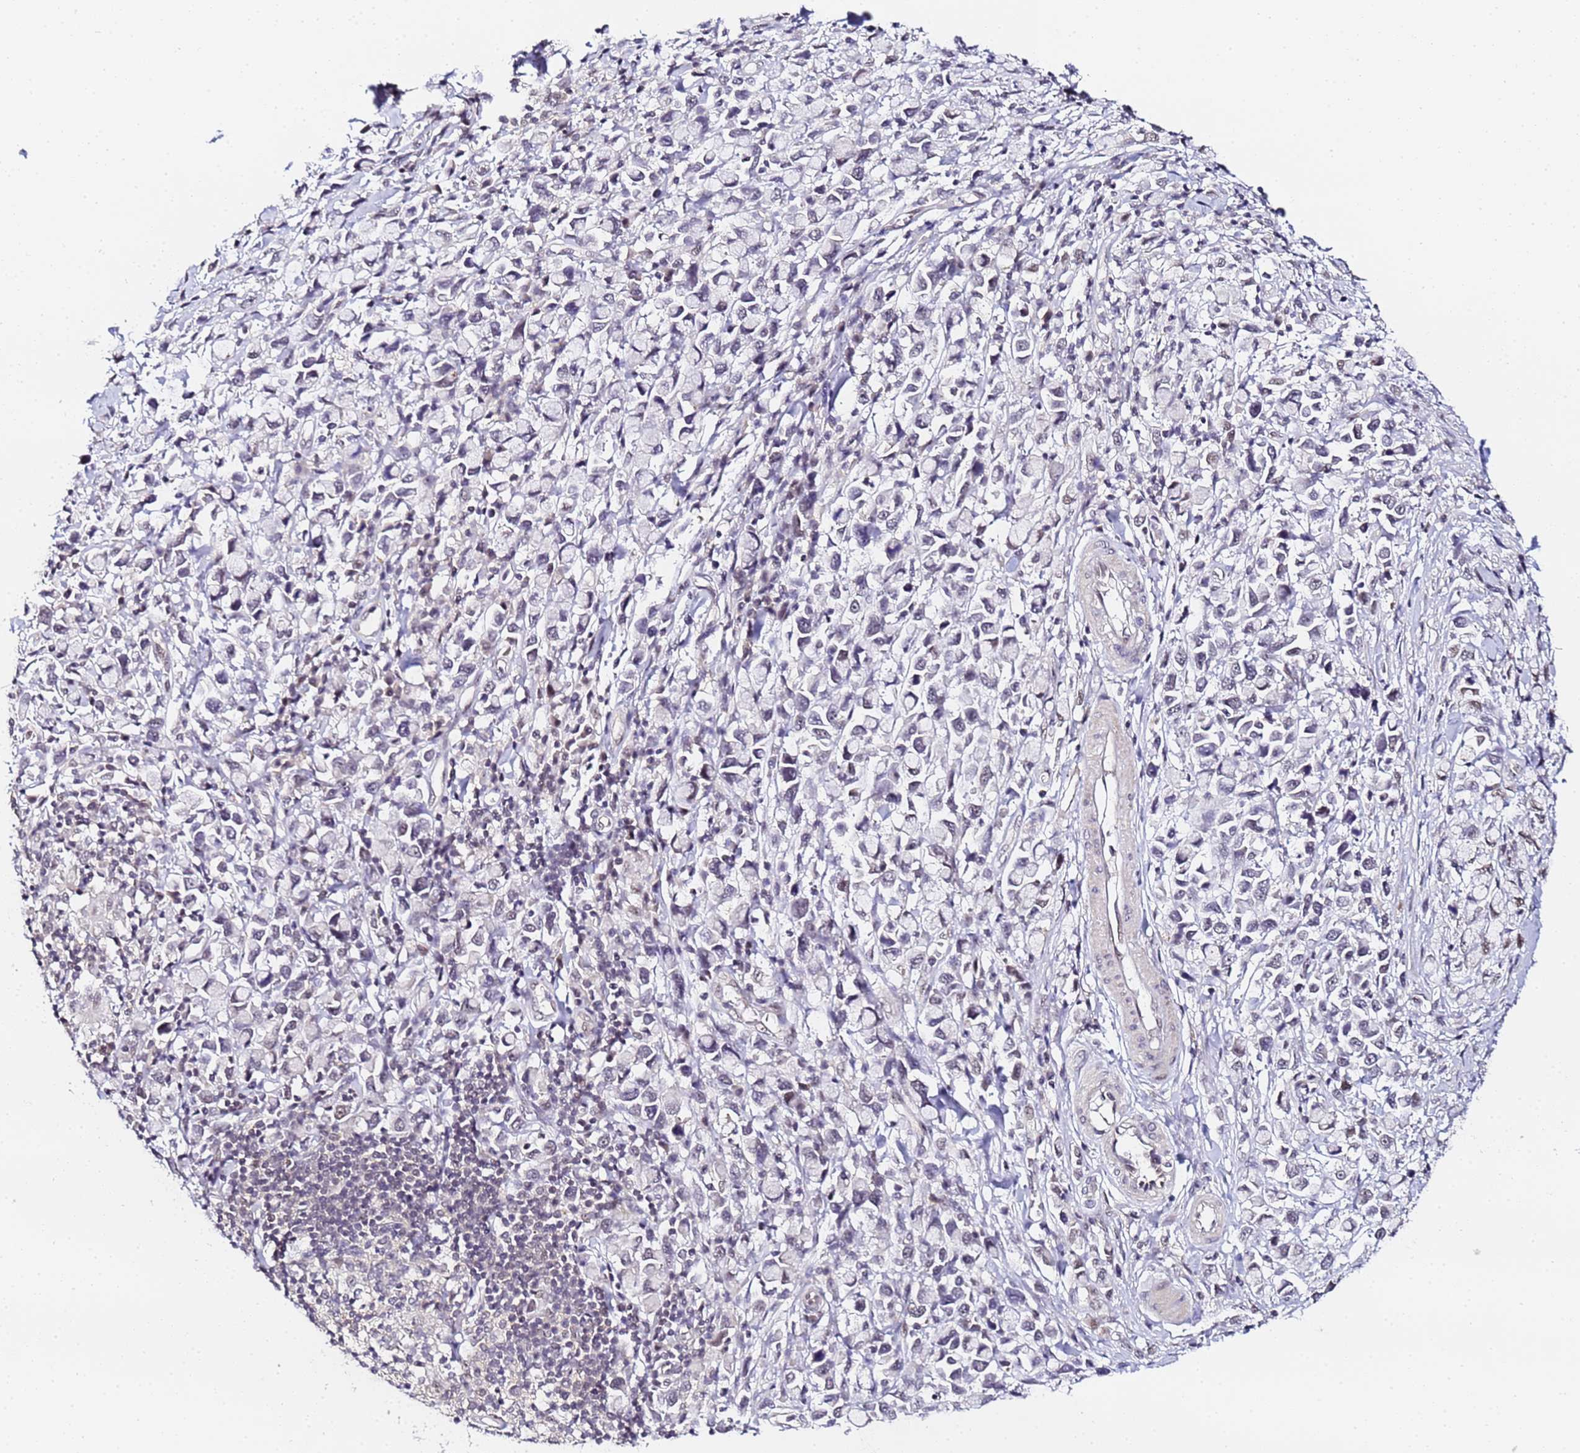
{"staining": {"intensity": "negative", "quantity": "none", "location": "none"}, "tissue": "stomach cancer", "cell_type": "Tumor cells", "image_type": "cancer", "snomed": [{"axis": "morphology", "description": "Adenocarcinoma, NOS"}, {"axis": "topography", "description": "Stomach"}], "caption": "The photomicrograph exhibits no significant positivity in tumor cells of stomach cancer.", "gene": "LSM3", "patient": {"sex": "female", "age": 81}}